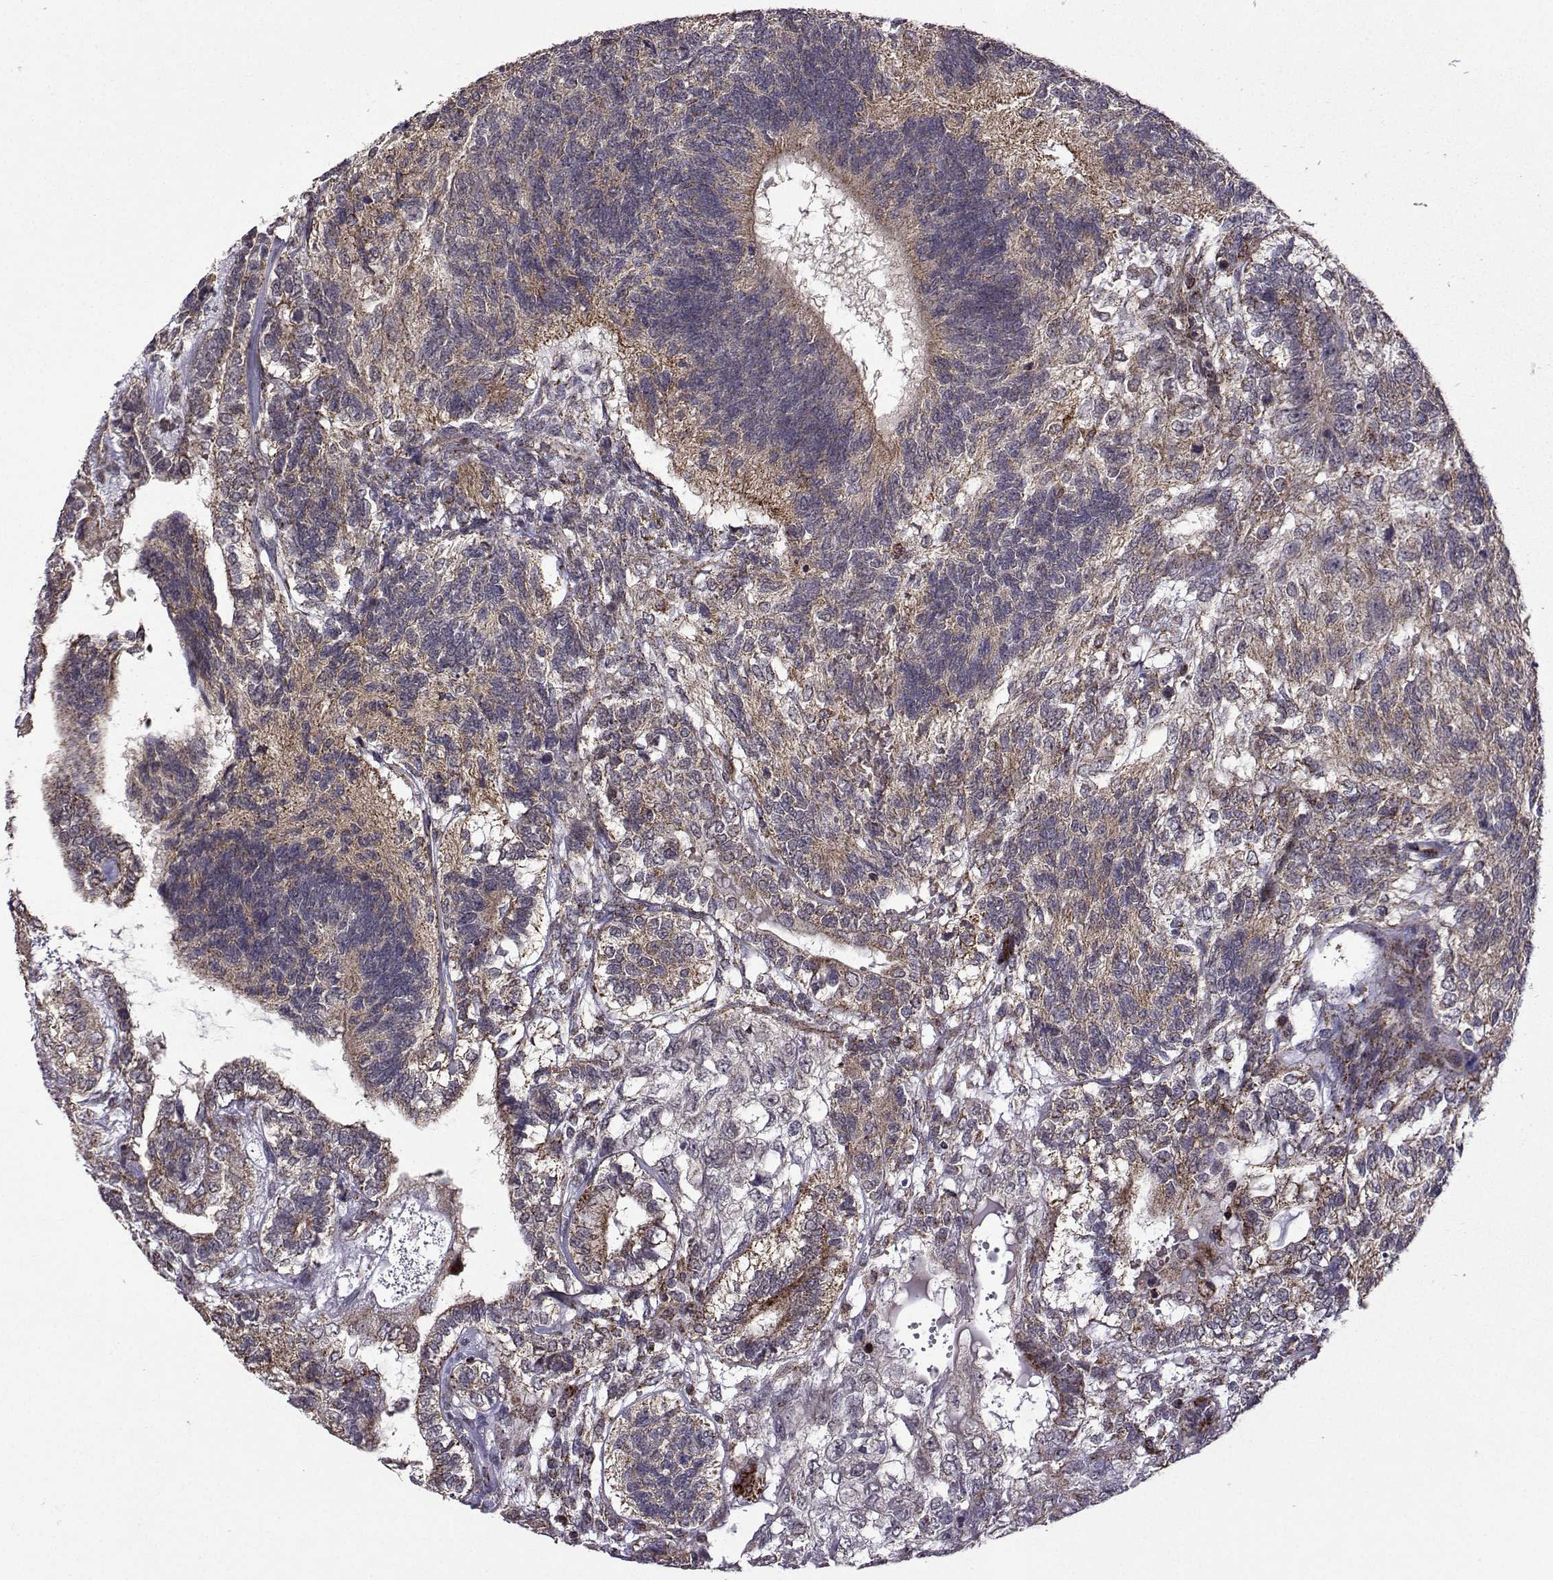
{"staining": {"intensity": "weak", "quantity": "25%-75%", "location": "cytoplasmic/membranous"}, "tissue": "testis cancer", "cell_type": "Tumor cells", "image_type": "cancer", "snomed": [{"axis": "morphology", "description": "Seminoma, NOS"}, {"axis": "morphology", "description": "Carcinoma, Embryonal, NOS"}, {"axis": "topography", "description": "Testis"}], "caption": "The photomicrograph exhibits staining of testis embryonal carcinoma, revealing weak cytoplasmic/membranous protein positivity (brown color) within tumor cells.", "gene": "TAB2", "patient": {"sex": "male", "age": 41}}